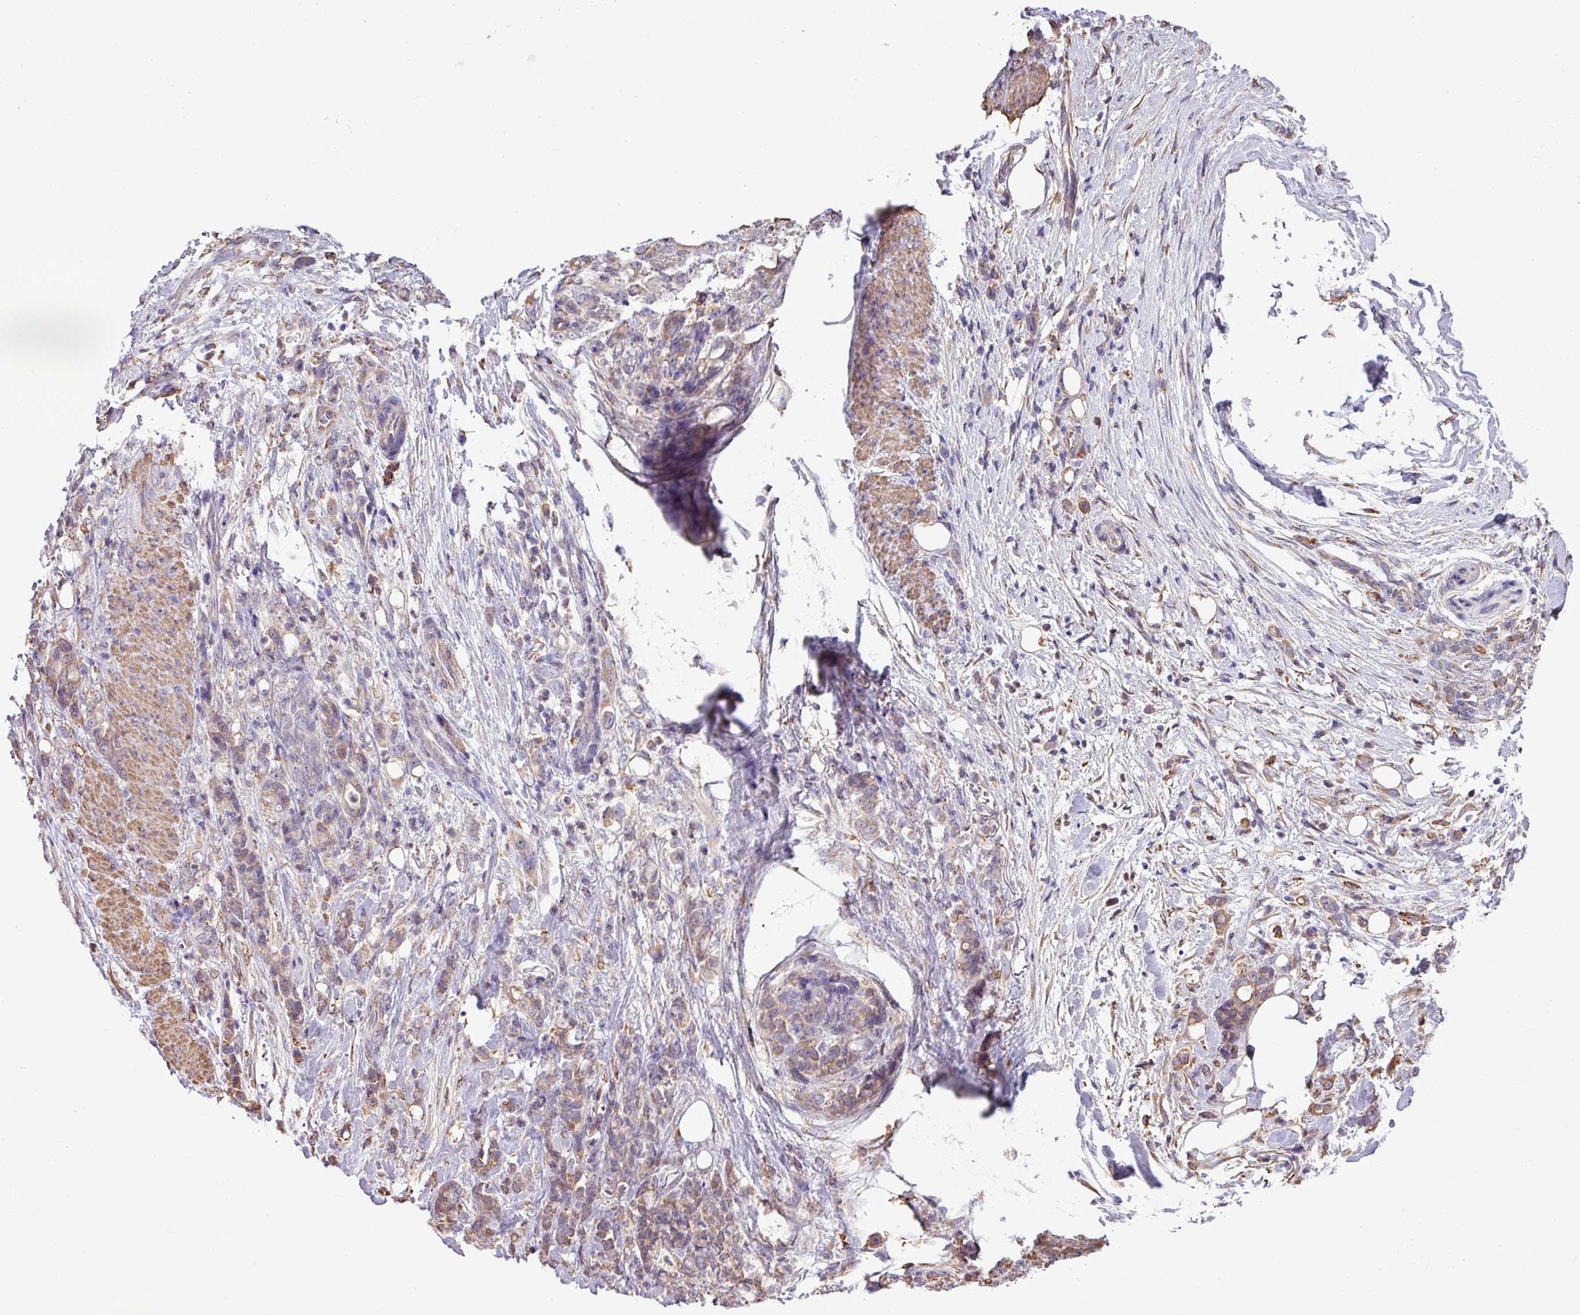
{"staining": {"intensity": "weak", "quantity": "25%-75%", "location": "cytoplasmic/membranous"}, "tissue": "stomach cancer", "cell_type": "Tumor cells", "image_type": "cancer", "snomed": [{"axis": "morphology", "description": "Normal tissue, NOS"}, {"axis": "morphology", "description": "Adenocarcinoma, NOS"}, {"axis": "topography", "description": "Stomach"}], "caption": "This is a photomicrograph of IHC staining of stomach cancer, which shows weak staining in the cytoplasmic/membranous of tumor cells.", "gene": "ZSCAN5A", "patient": {"sex": "female", "age": 79}}